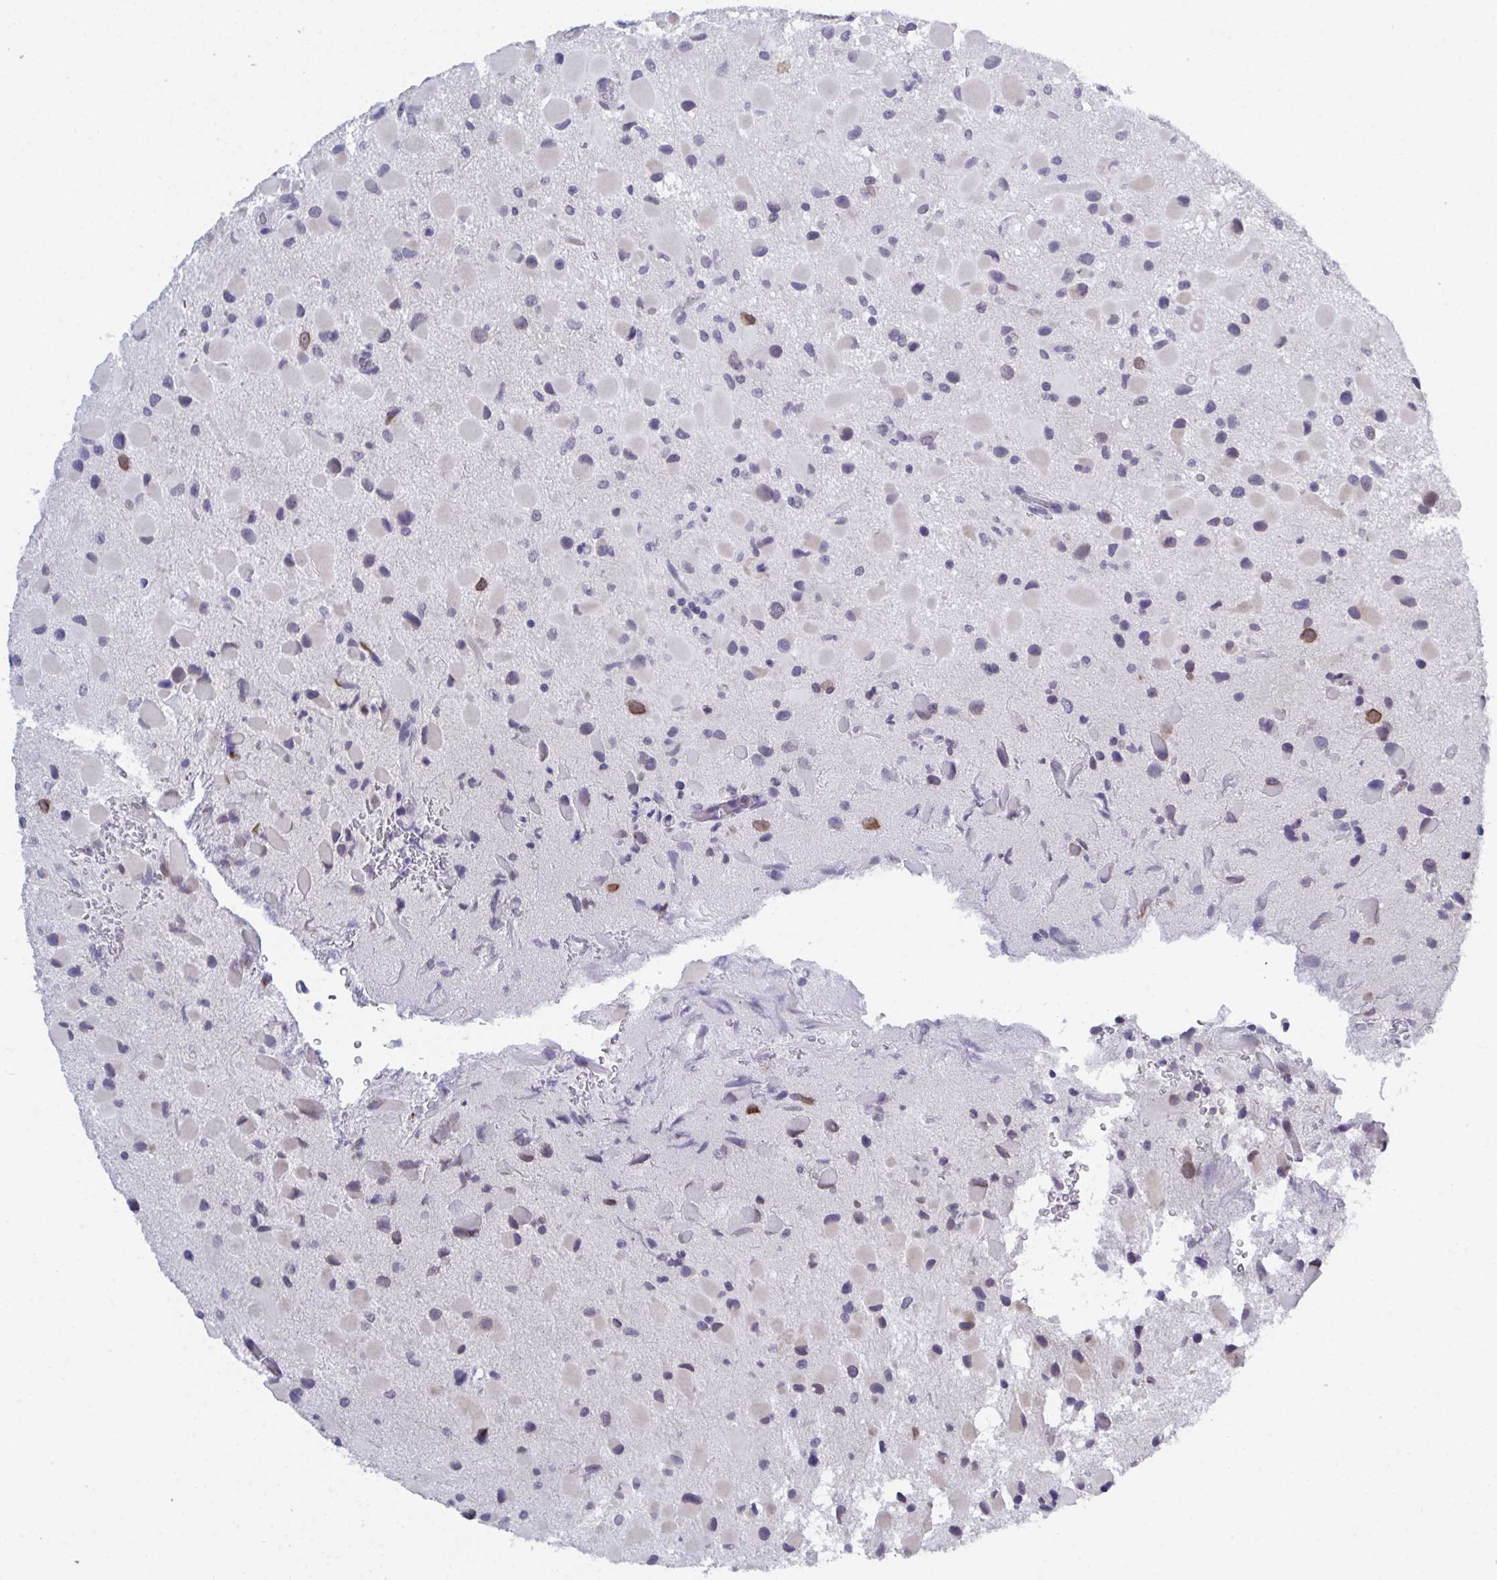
{"staining": {"intensity": "negative", "quantity": "none", "location": "none"}, "tissue": "glioma", "cell_type": "Tumor cells", "image_type": "cancer", "snomed": [{"axis": "morphology", "description": "Glioma, malignant, Low grade"}, {"axis": "topography", "description": "Brain"}], "caption": "Tumor cells are negative for protein expression in human malignant low-grade glioma.", "gene": "BMAL2", "patient": {"sex": "female", "age": 32}}